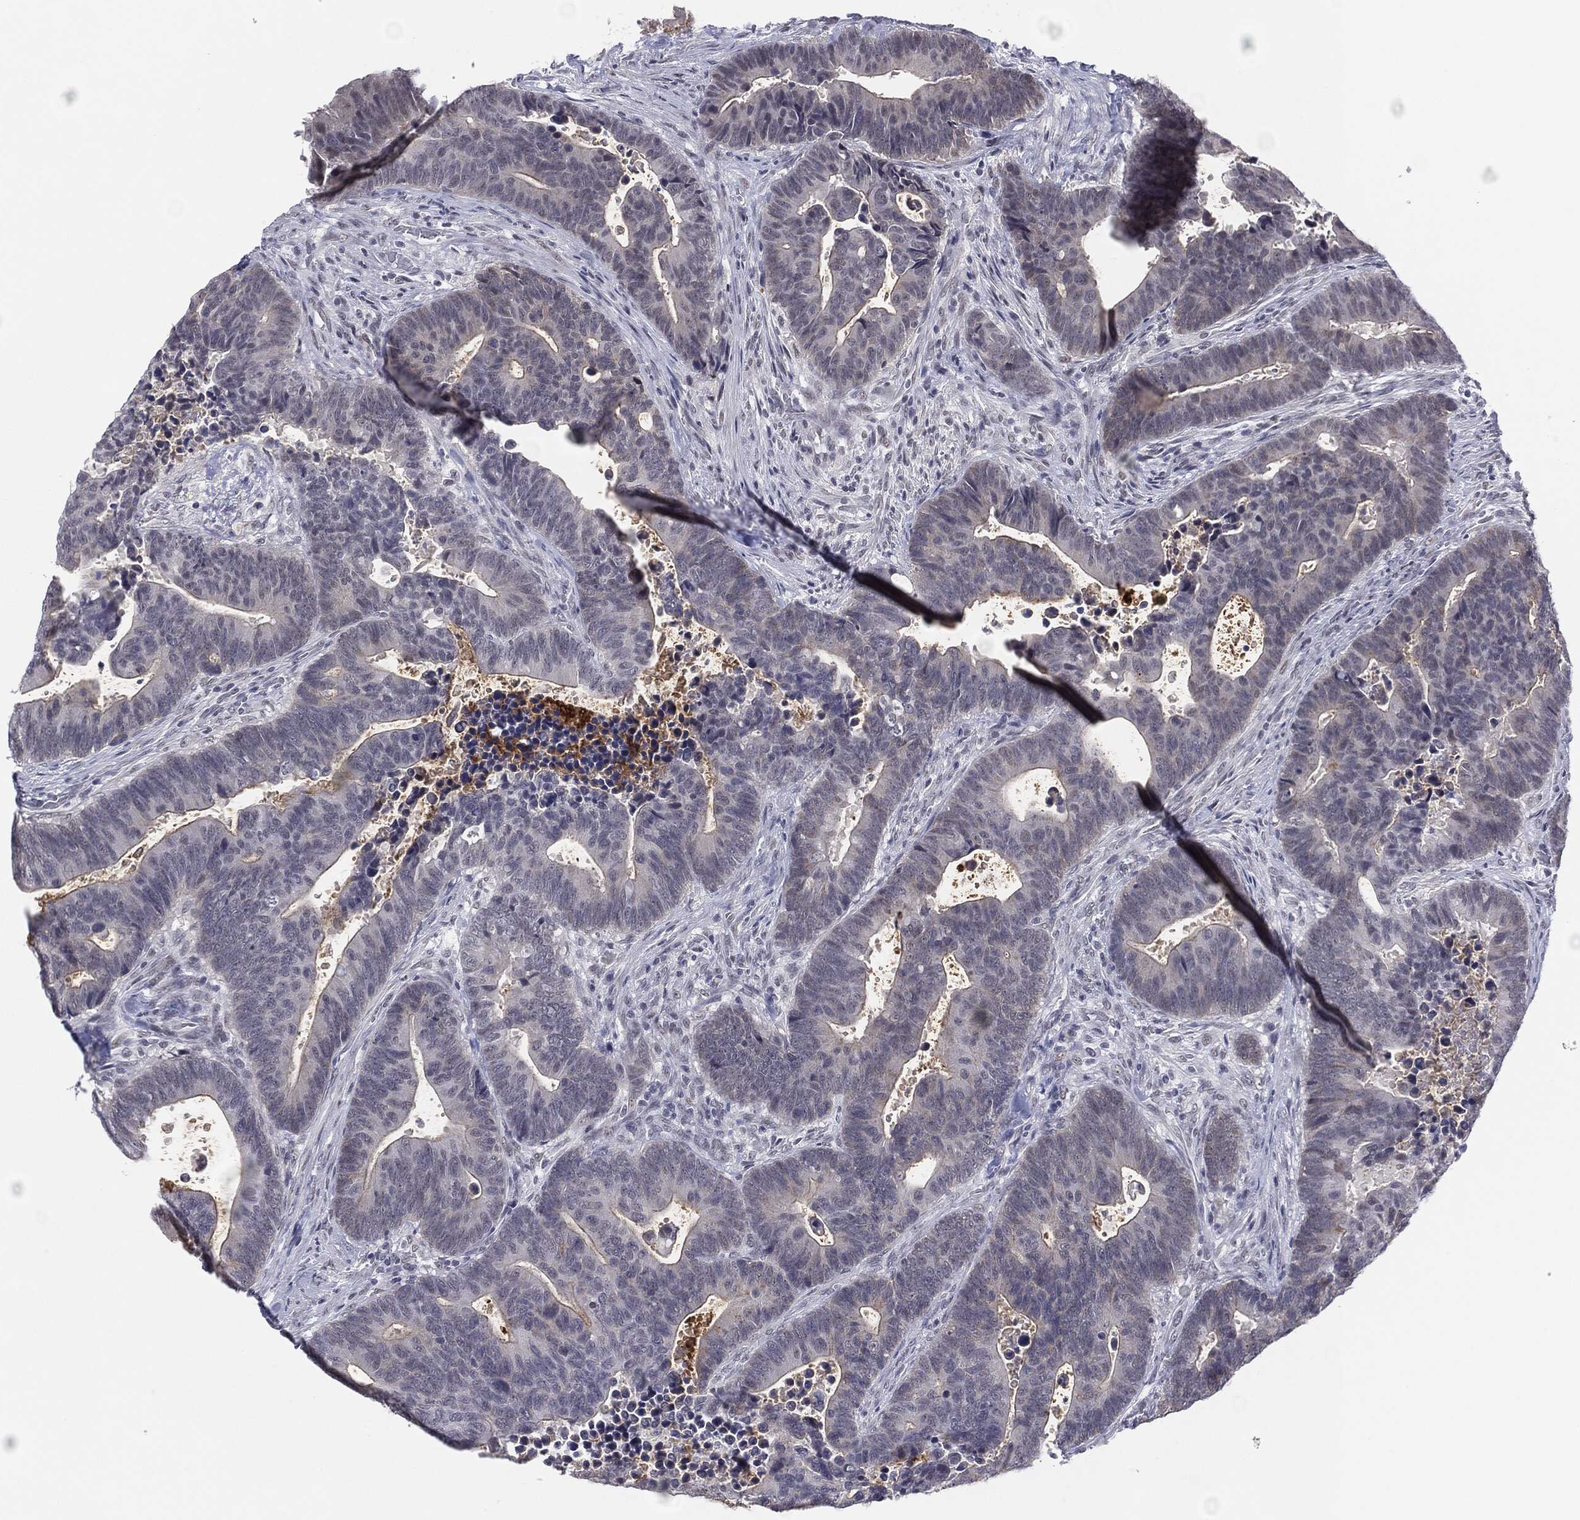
{"staining": {"intensity": "negative", "quantity": "none", "location": "none"}, "tissue": "colorectal cancer", "cell_type": "Tumor cells", "image_type": "cancer", "snomed": [{"axis": "morphology", "description": "Adenocarcinoma, NOS"}, {"axis": "topography", "description": "Colon"}], "caption": "This histopathology image is of colorectal cancer stained with immunohistochemistry (IHC) to label a protein in brown with the nuclei are counter-stained blue. There is no expression in tumor cells. (DAB immunohistochemistry (IHC) visualized using brightfield microscopy, high magnification).", "gene": "SLC5A5", "patient": {"sex": "male", "age": 75}}